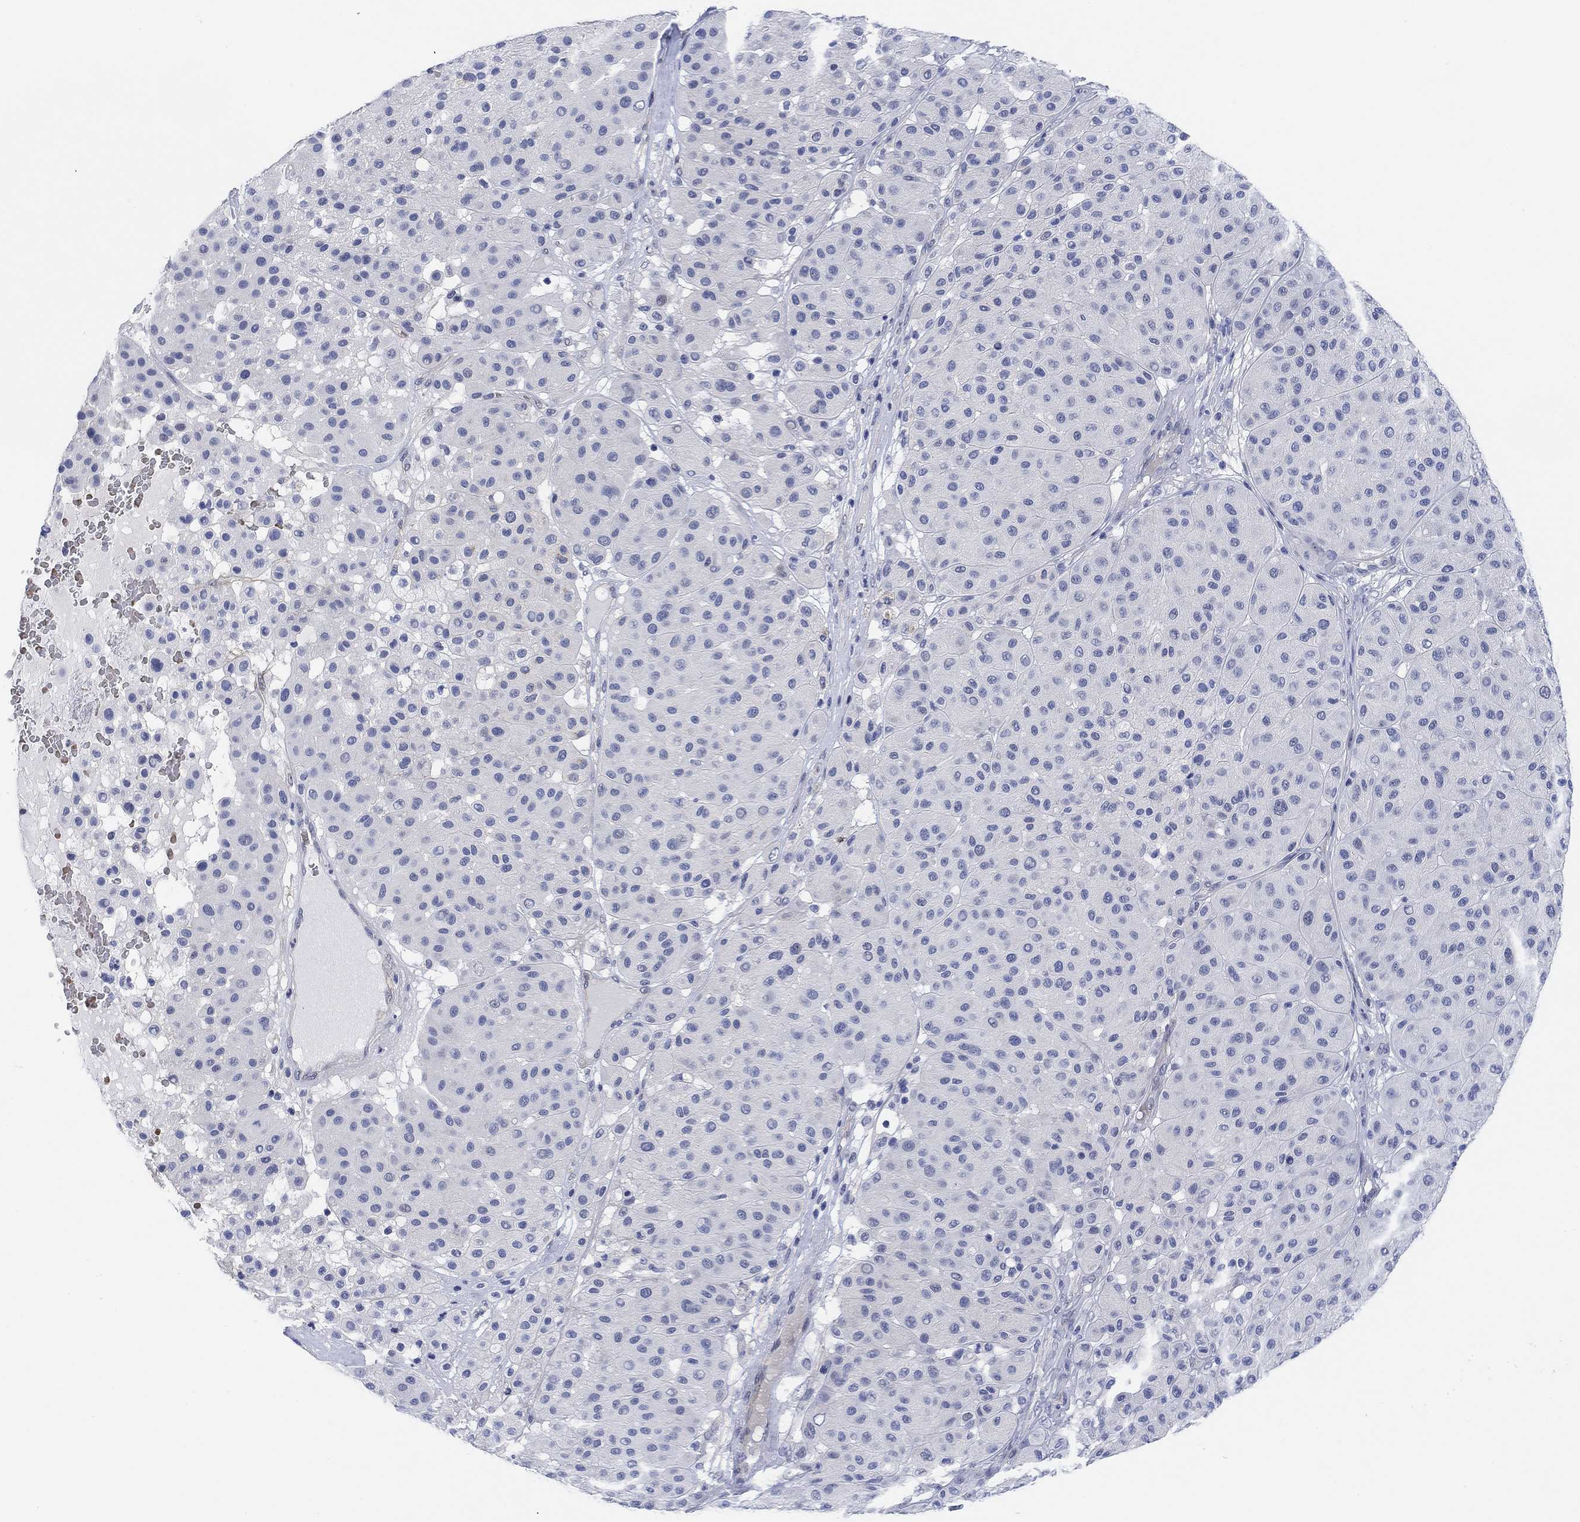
{"staining": {"intensity": "negative", "quantity": "none", "location": "none"}, "tissue": "melanoma", "cell_type": "Tumor cells", "image_type": "cancer", "snomed": [{"axis": "morphology", "description": "Malignant melanoma, Metastatic site"}, {"axis": "topography", "description": "Smooth muscle"}], "caption": "Immunohistochemistry photomicrograph of neoplastic tissue: melanoma stained with DAB displays no significant protein staining in tumor cells.", "gene": "PAX6", "patient": {"sex": "male", "age": 41}}